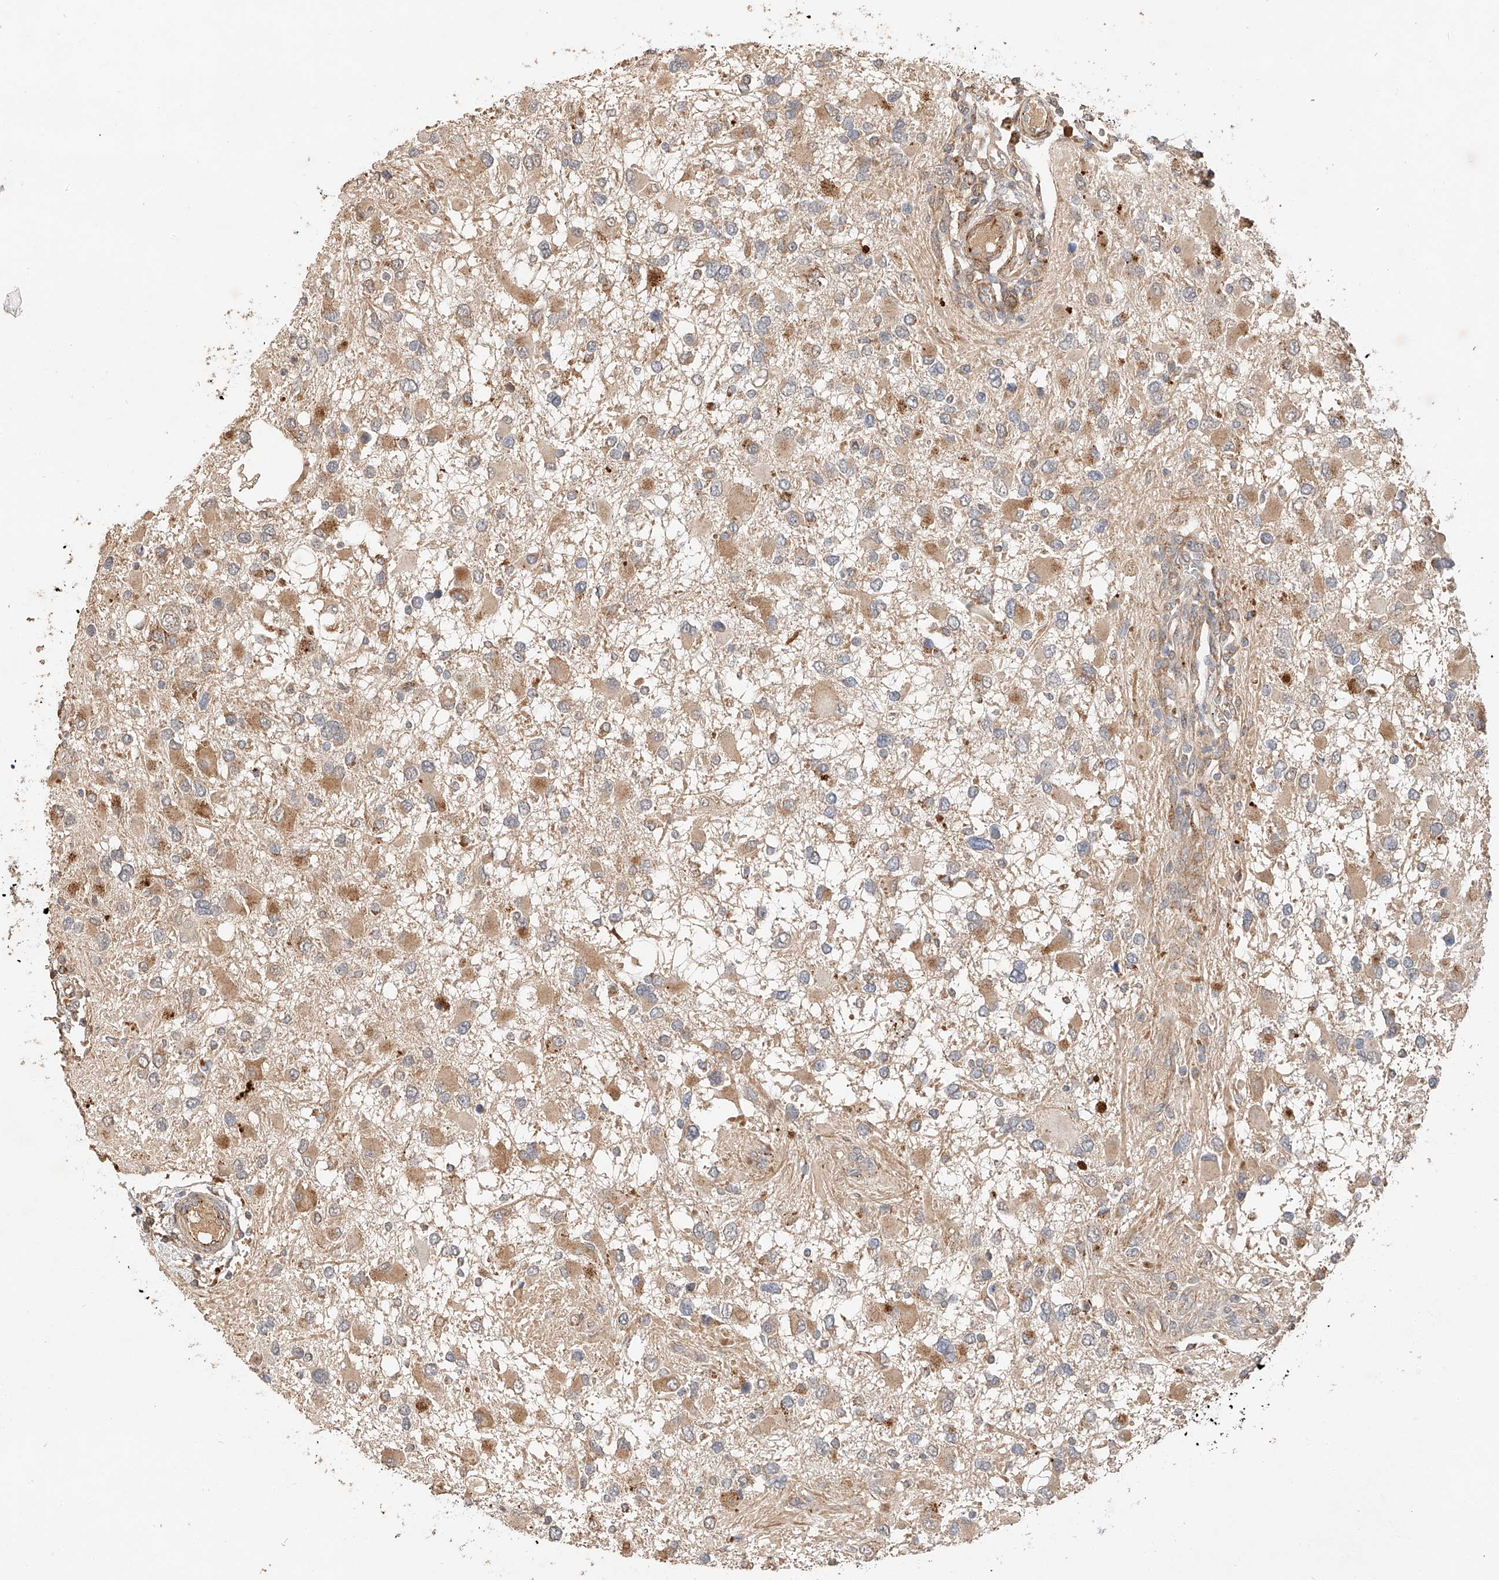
{"staining": {"intensity": "moderate", "quantity": "25%-75%", "location": "cytoplasmic/membranous"}, "tissue": "glioma", "cell_type": "Tumor cells", "image_type": "cancer", "snomed": [{"axis": "morphology", "description": "Glioma, malignant, High grade"}, {"axis": "topography", "description": "Brain"}], "caption": "A photomicrograph showing moderate cytoplasmic/membranous expression in approximately 25%-75% of tumor cells in glioma, as visualized by brown immunohistochemical staining.", "gene": "SUSD6", "patient": {"sex": "male", "age": 53}}